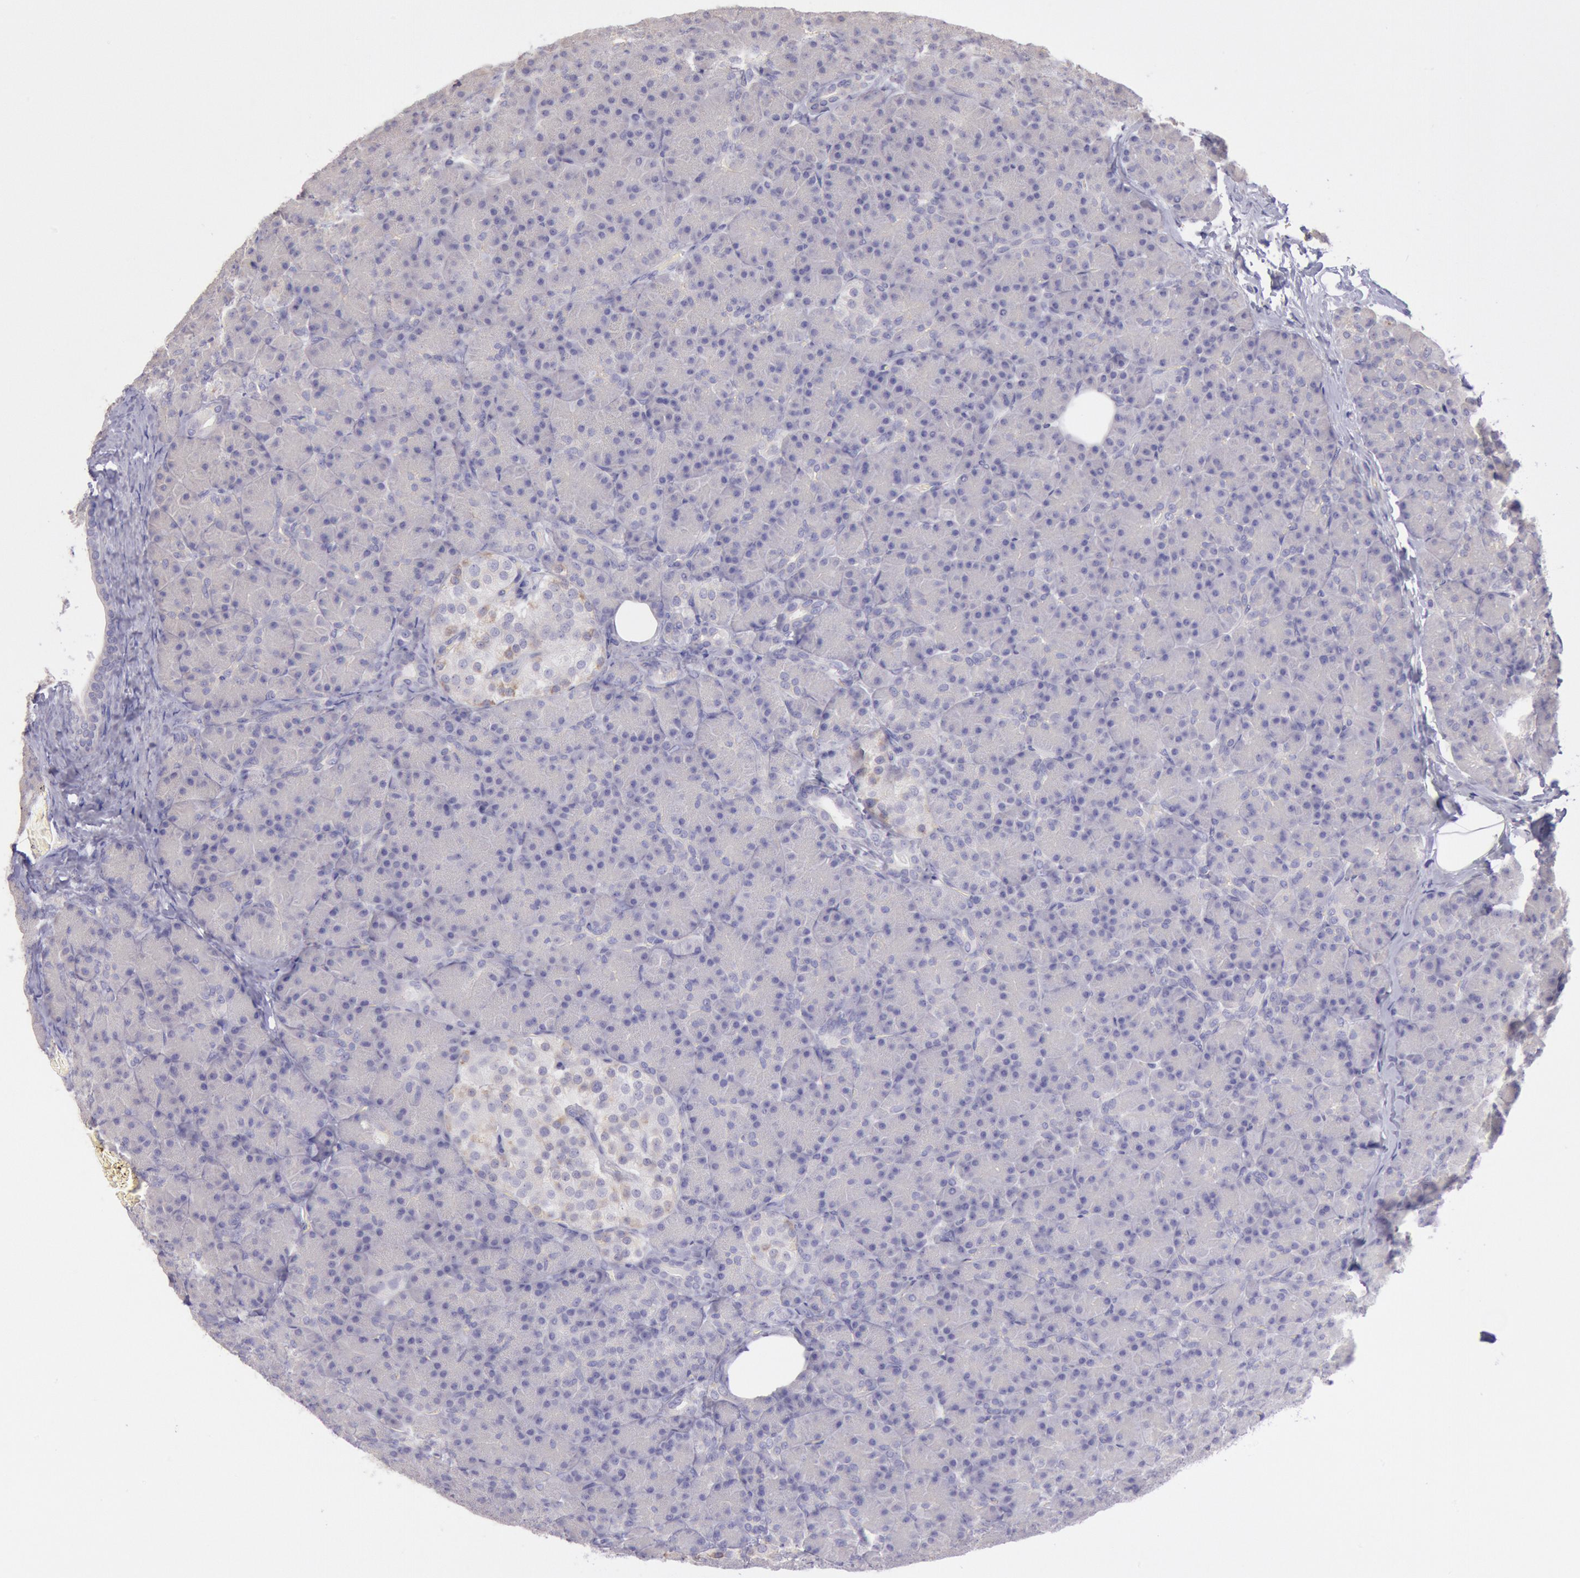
{"staining": {"intensity": "negative", "quantity": "none", "location": "none"}, "tissue": "pancreas", "cell_type": "Exocrine glandular cells", "image_type": "normal", "snomed": [{"axis": "morphology", "description": "Normal tissue, NOS"}, {"axis": "topography", "description": "Pancreas"}], "caption": "Exocrine glandular cells show no significant protein positivity in normal pancreas. (Stains: DAB immunohistochemistry with hematoxylin counter stain, Microscopy: brightfield microscopy at high magnification).", "gene": "MYH1", "patient": {"sex": "female", "age": 43}}